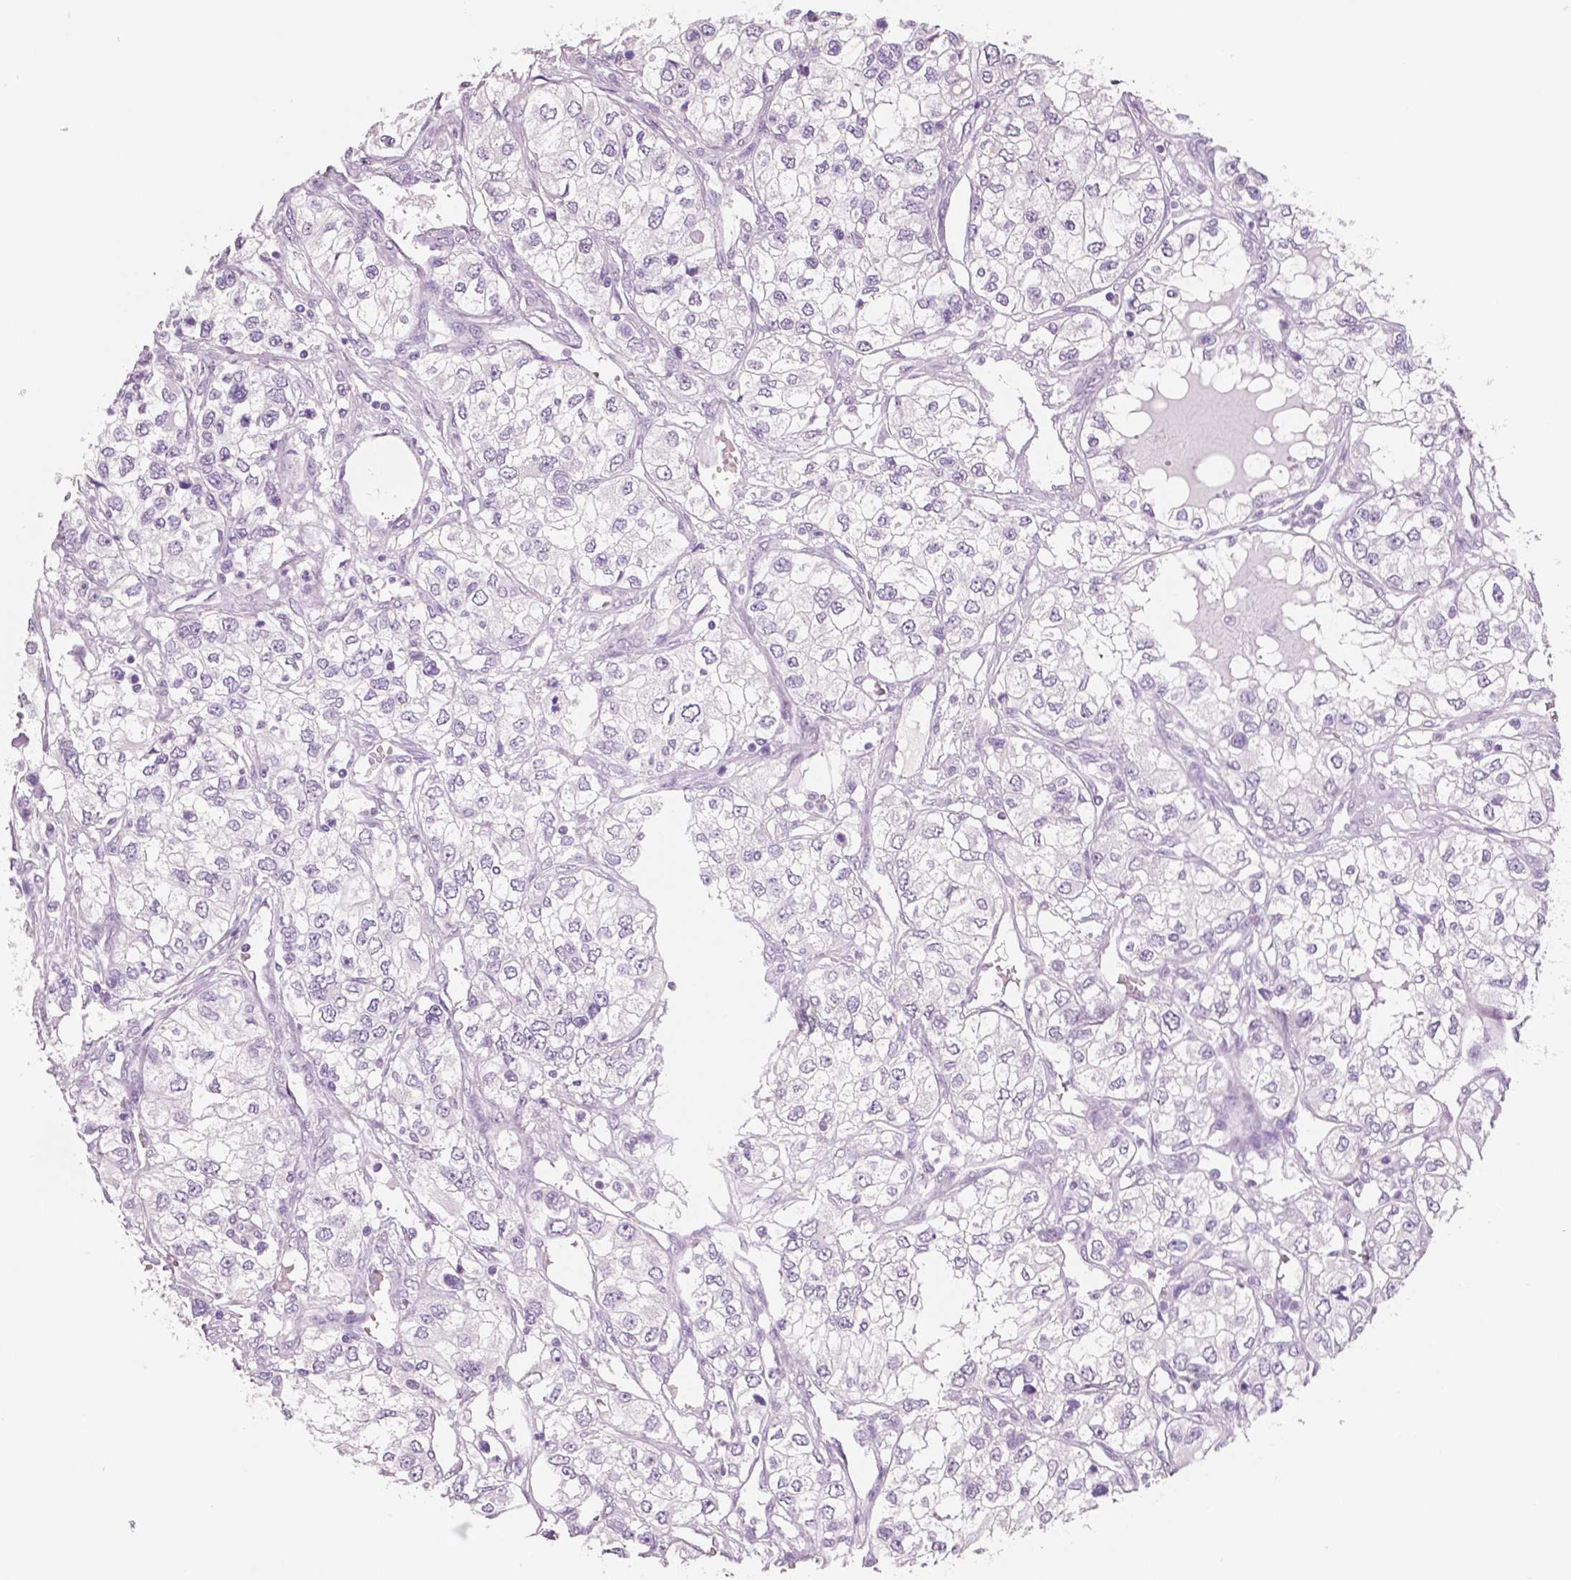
{"staining": {"intensity": "negative", "quantity": "none", "location": "none"}, "tissue": "renal cancer", "cell_type": "Tumor cells", "image_type": "cancer", "snomed": [{"axis": "morphology", "description": "Adenocarcinoma, NOS"}, {"axis": "topography", "description": "Kidney"}], "caption": "IHC image of neoplastic tissue: human renal cancer (adenocarcinoma) stained with DAB (3,3'-diaminobenzidine) exhibits no significant protein positivity in tumor cells.", "gene": "NECAB2", "patient": {"sex": "female", "age": 59}}